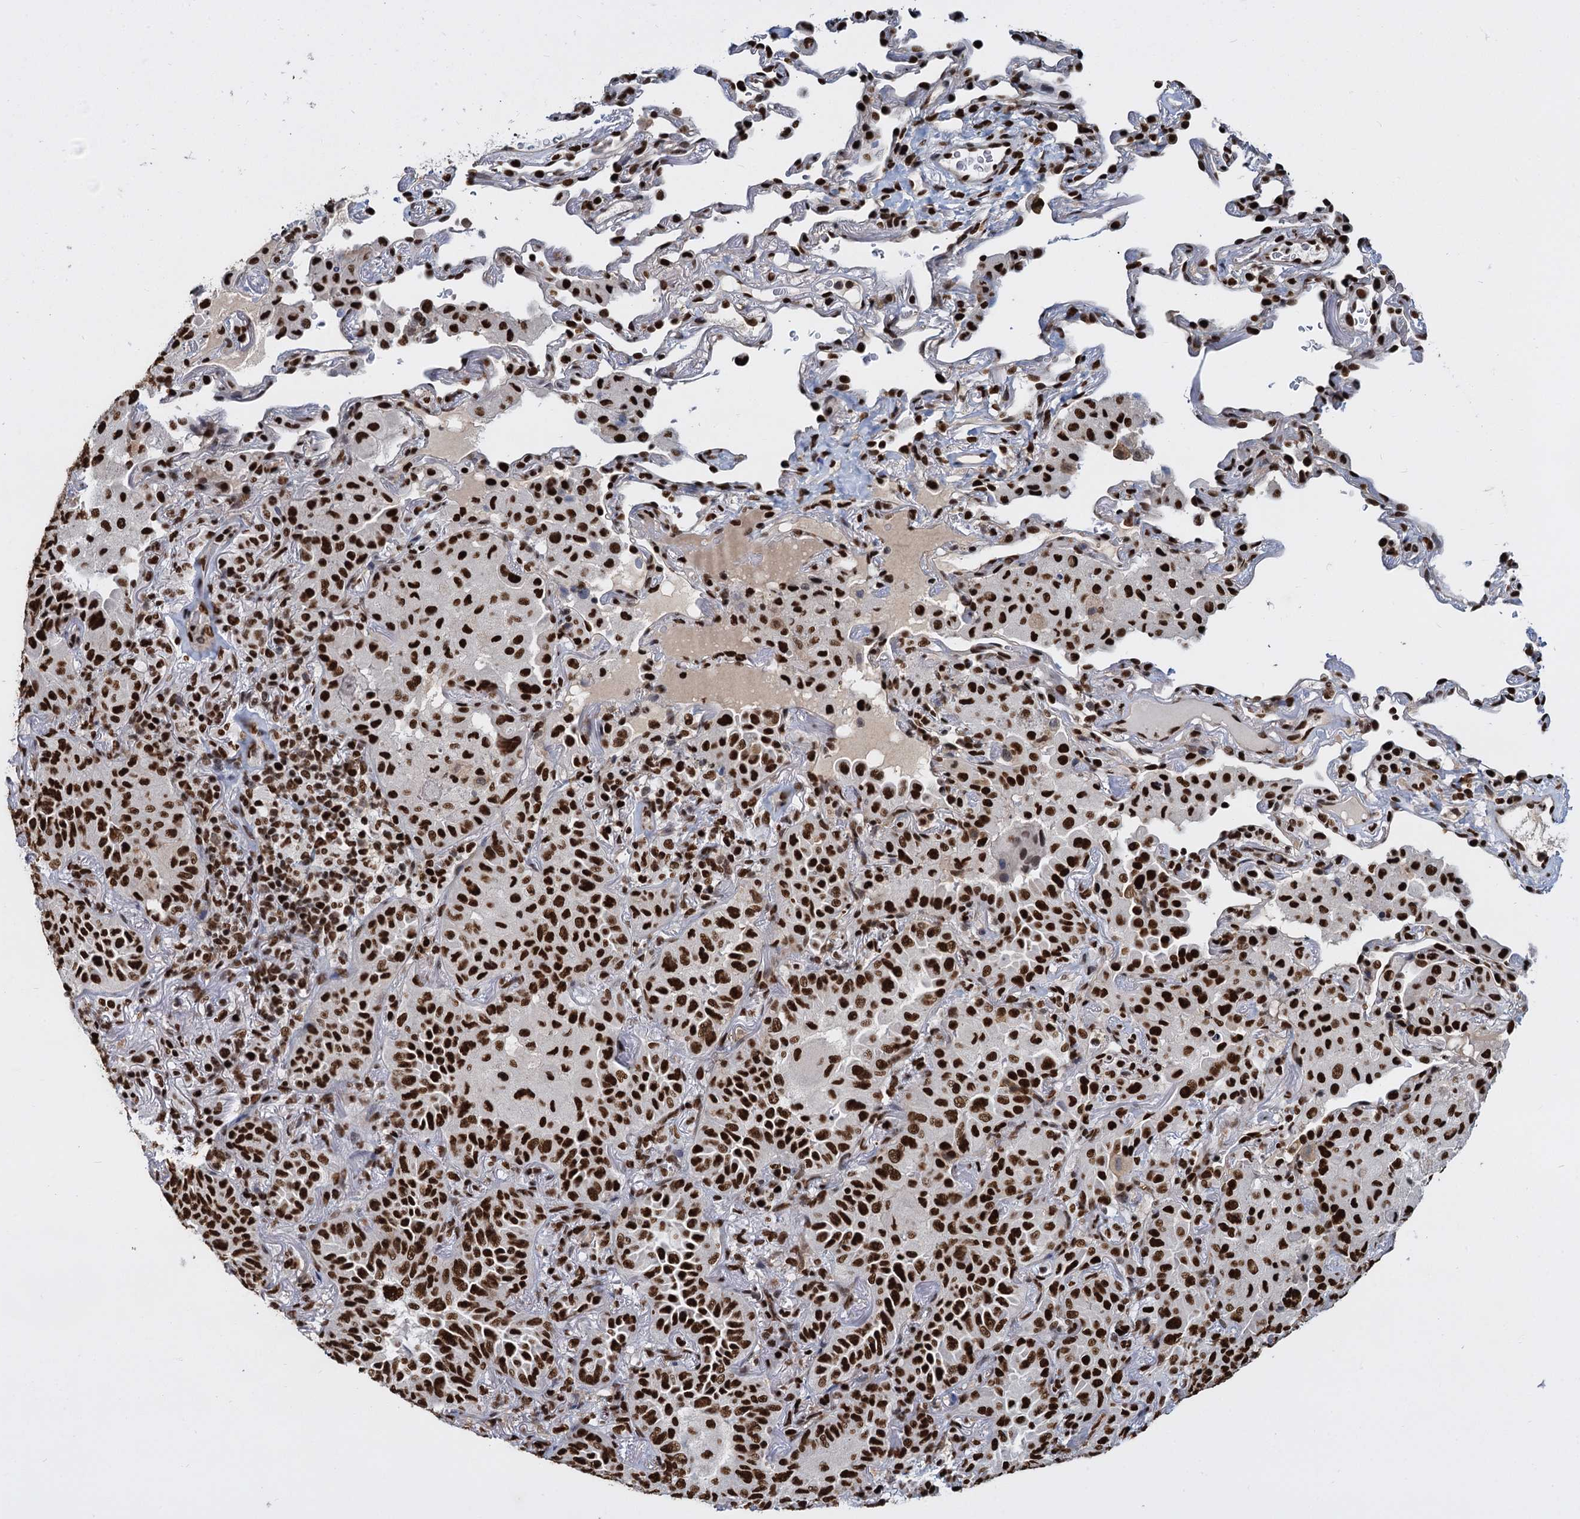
{"staining": {"intensity": "strong", "quantity": ">75%", "location": "nuclear"}, "tissue": "lung cancer", "cell_type": "Tumor cells", "image_type": "cancer", "snomed": [{"axis": "morphology", "description": "Adenocarcinoma, NOS"}, {"axis": "topography", "description": "Lung"}], "caption": "About >75% of tumor cells in human lung cancer exhibit strong nuclear protein expression as visualized by brown immunohistochemical staining.", "gene": "DCPS", "patient": {"sex": "female", "age": 69}}